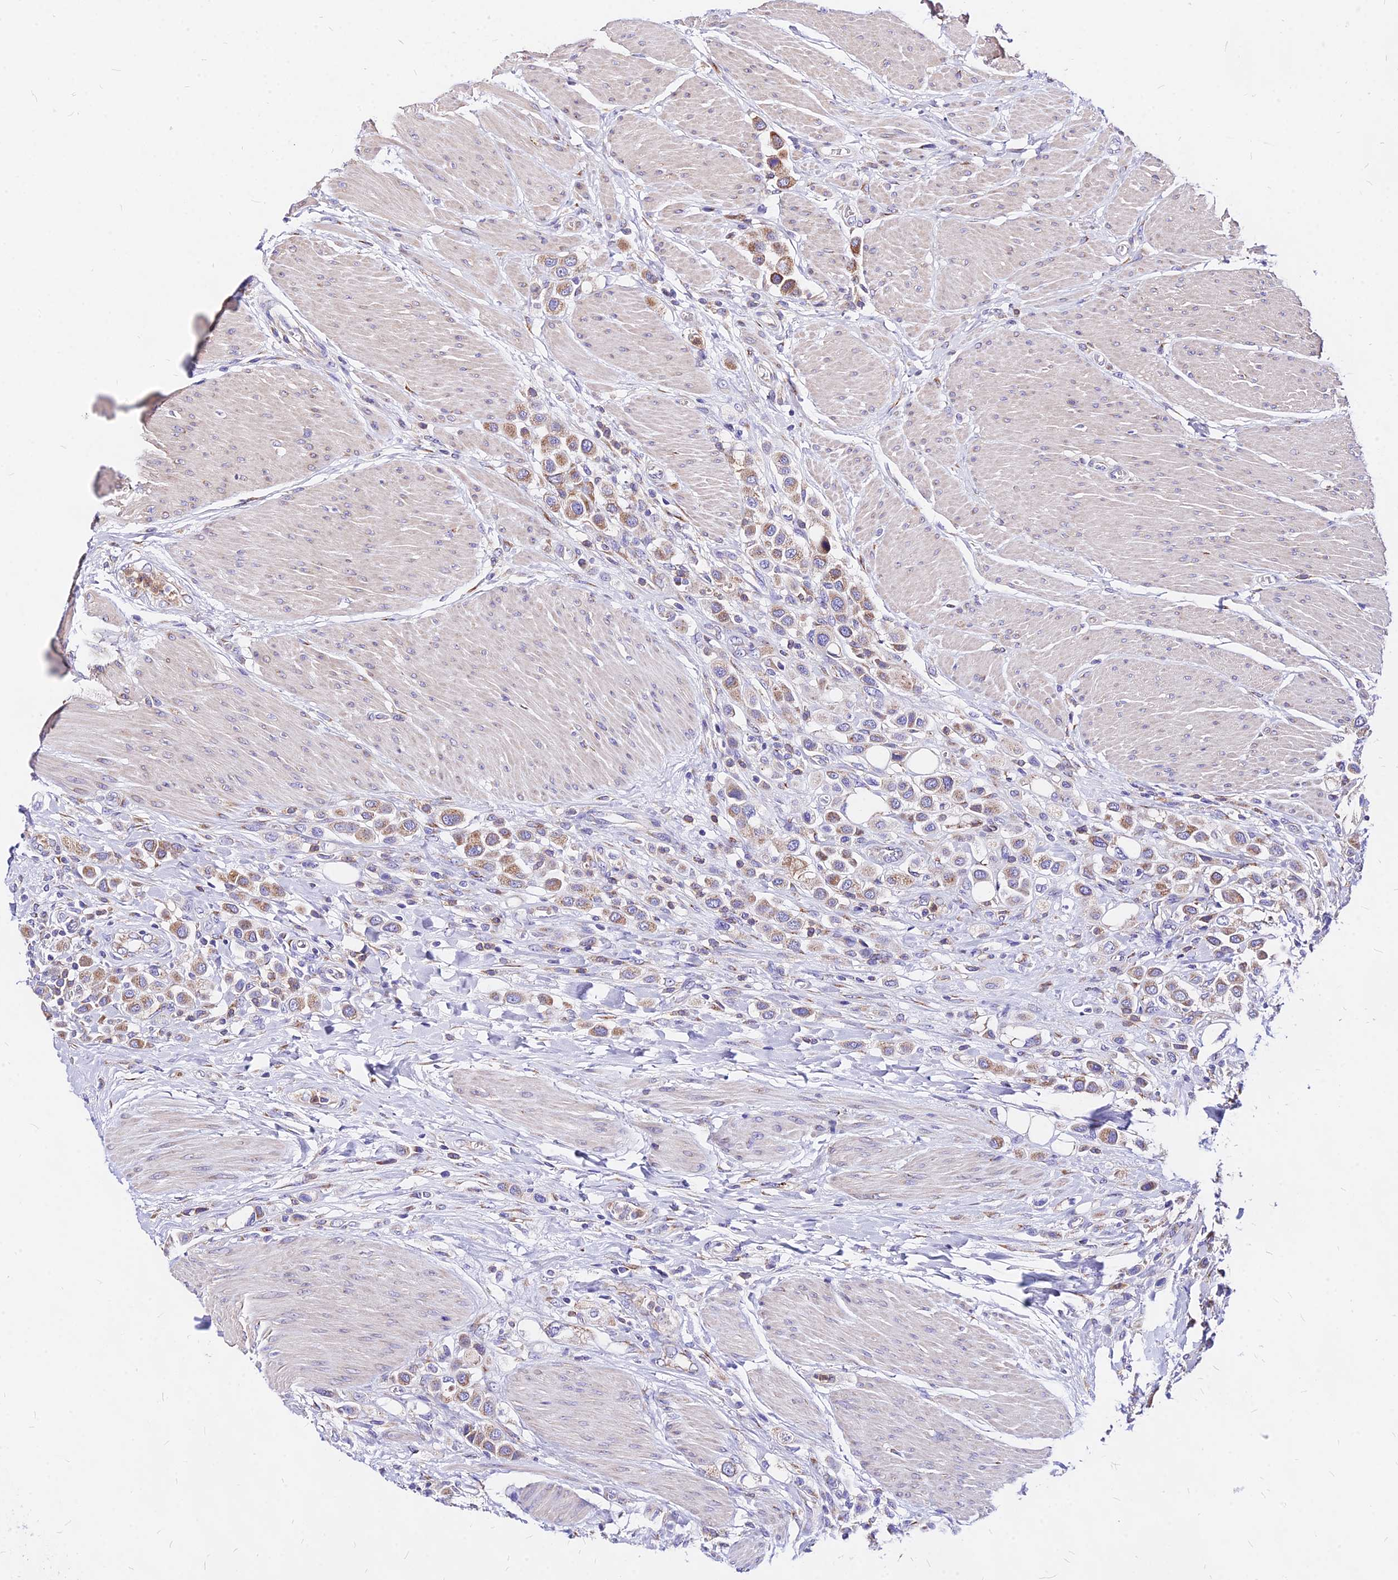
{"staining": {"intensity": "moderate", "quantity": ">75%", "location": "cytoplasmic/membranous"}, "tissue": "urothelial cancer", "cell_type": "Tumor cells", "image_type": "cancer", "snomed": [{"axis": "morphology", "description": "Urothelial carcinoma, High grade"}, {"axis": "topography", "description": "Urinary bladder"}], "caption": "A photomicrograph of urothelial cancer stained for a protein shows moderate cytoplasmic/membranous brown staining in tumor cells.", "gene": "MRPL3", "patient": {"sex": "male", "age": 50}}